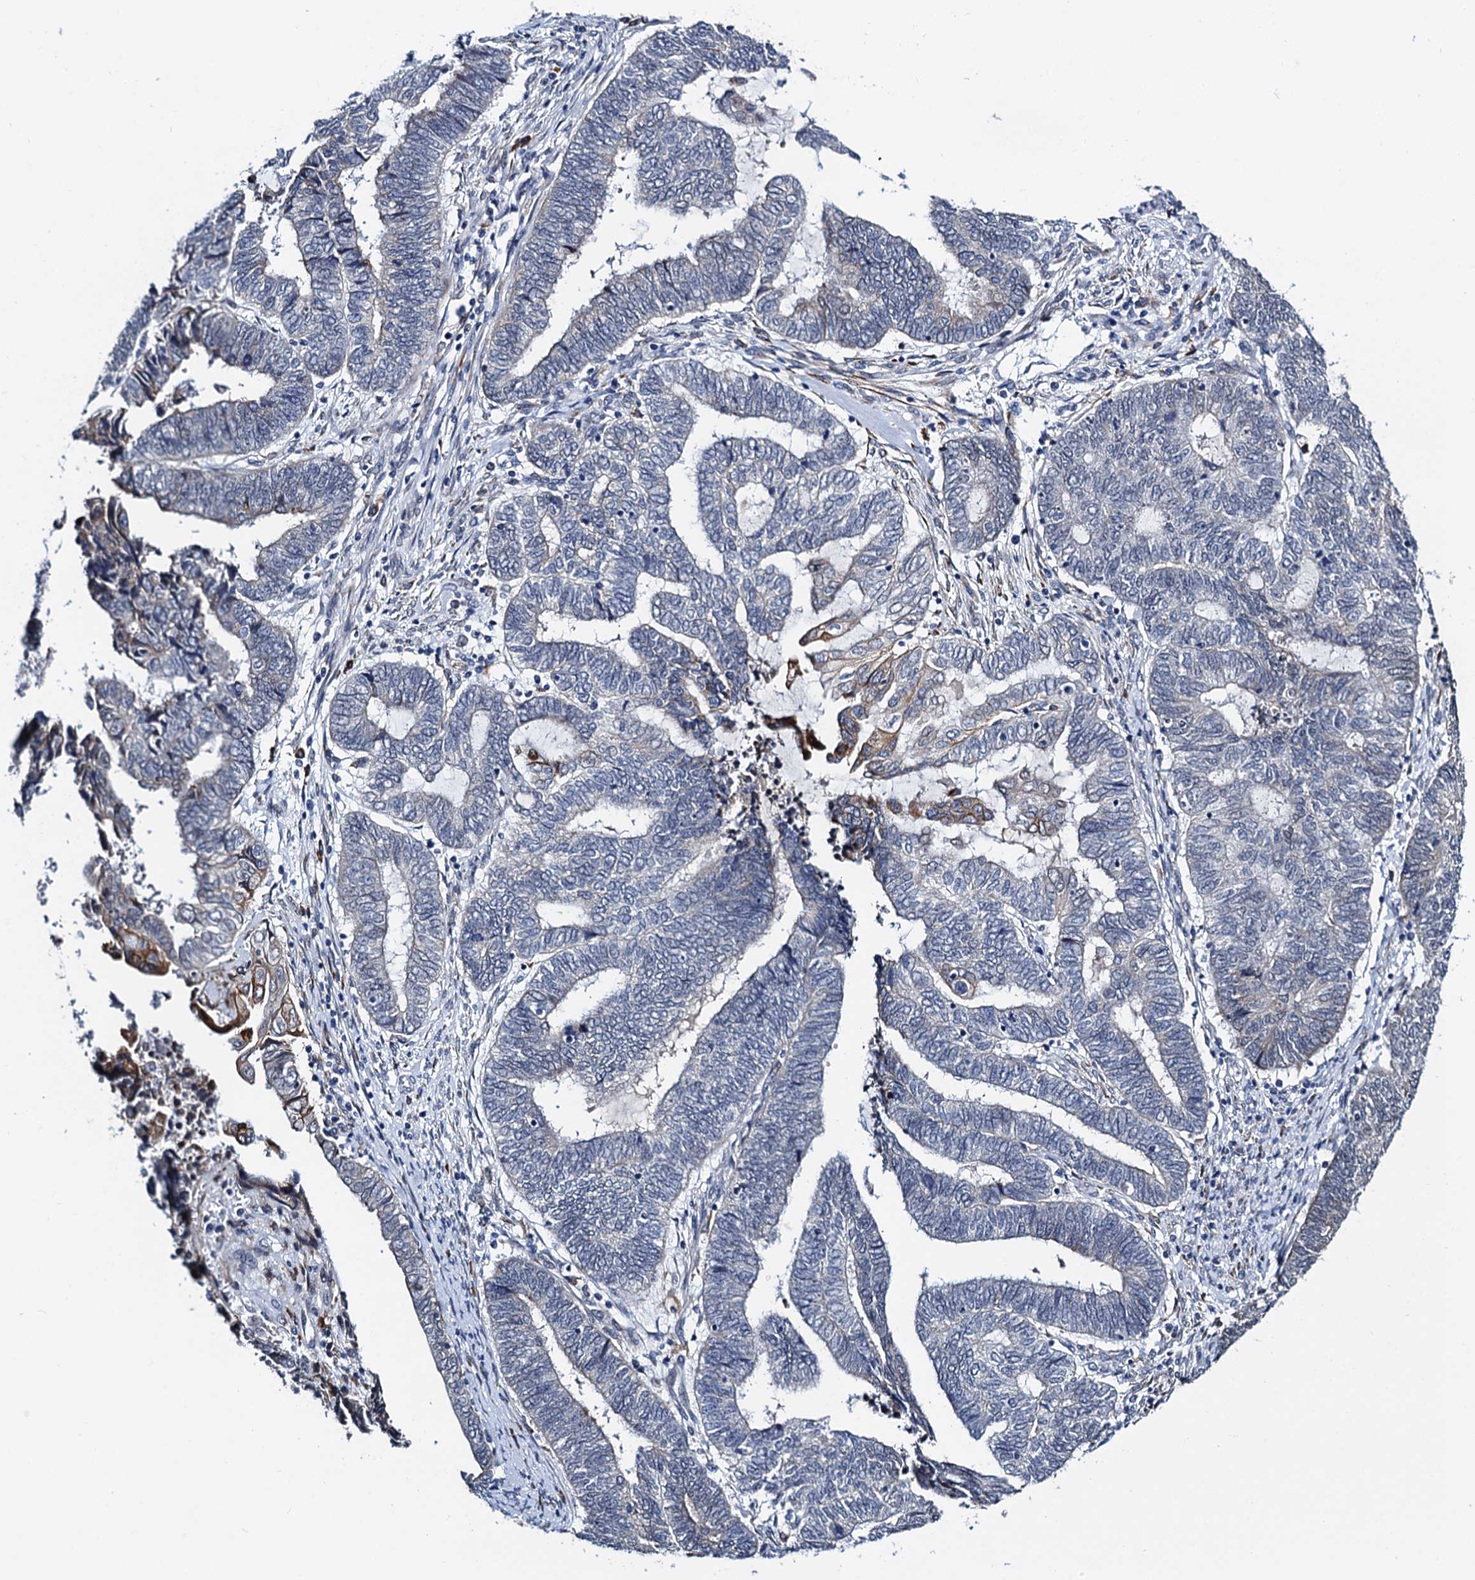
{"staining": {"intensity": "negative", "quantity": "none", "location": "none"}, "tissue": "endometrial cancer", "cell_type": "Tumor cells", "image_type": "cancer", "snomed": [{"axis": "morphology", "description": "Adenocarcinoma, NOS"}, {"axis": "topography", "description": "Uterus"}, {"axis": "topography", "description": "Endometrium"}], "caption": "Immunohistochemistry (IHC) photomicrograph of endometrial cancer (adenocarcinoma) stained for a protein (brown), which shows no positivity in tumor cells.", "gene": "SLC7A10", "patient": {"sex": "female", "age": 70}}